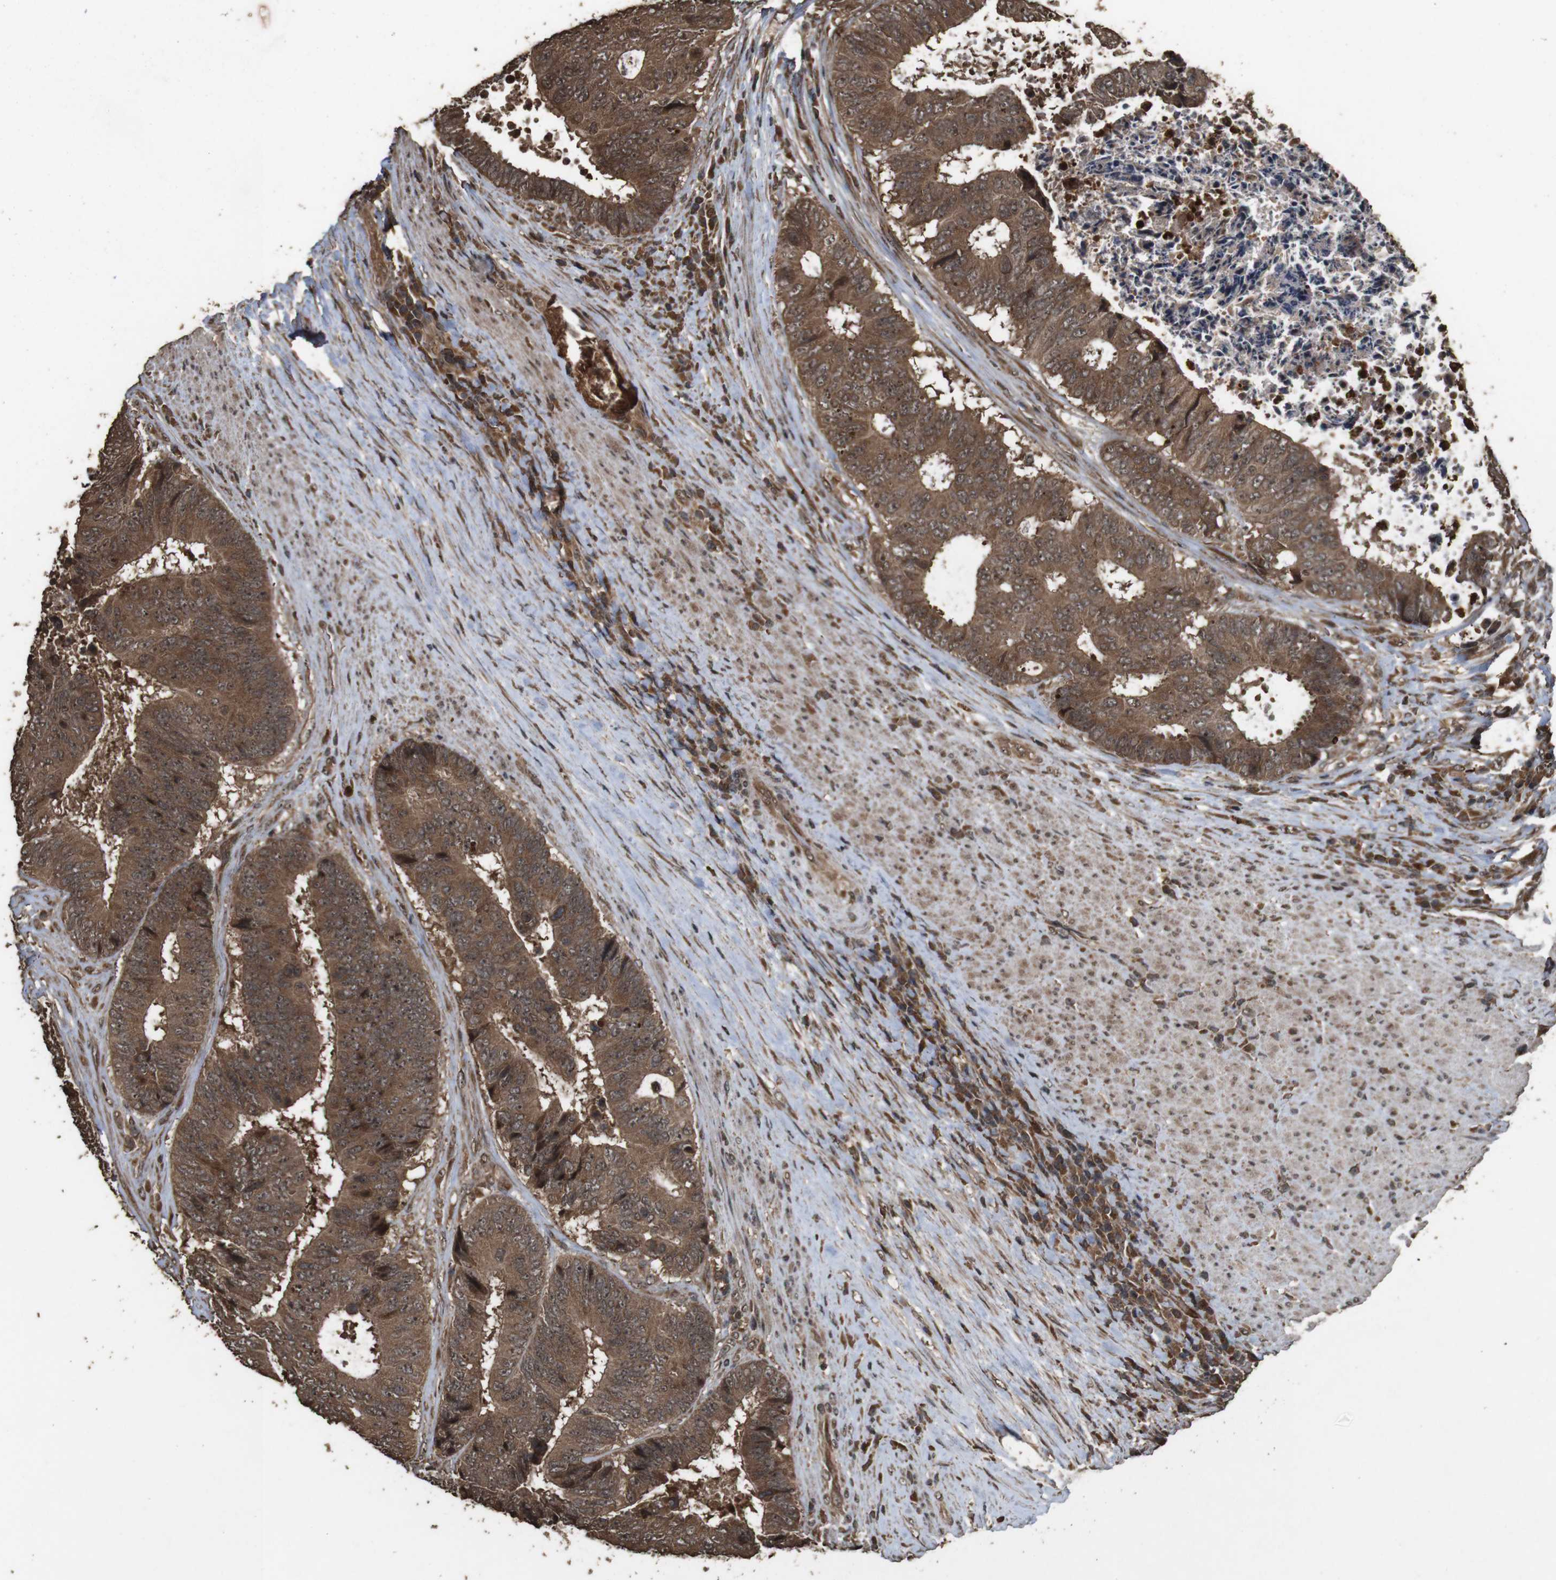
{"staining": {"intensity": "moderate", "quantity": ">75%", "location": "cytoplasmic/membranous"}, "tissue": "colorectal cancer", "cell_type": "Tumor cells", "image_type": "cancer", "snomed": [{"axis": "morphology", "description": "Adenocarcinoma, NOS"}, {"axis": "topography", "description": "Rectum"}], "caption": "This is an image of immunohistochemistry (IHC) staining of adenocarcinoma (colorectal), which shows moderate positivity in the cytoplasmic/membranous of tumor cells.", "gene": "RRAS2", "patient": {"sex": "male", "age": 72}}